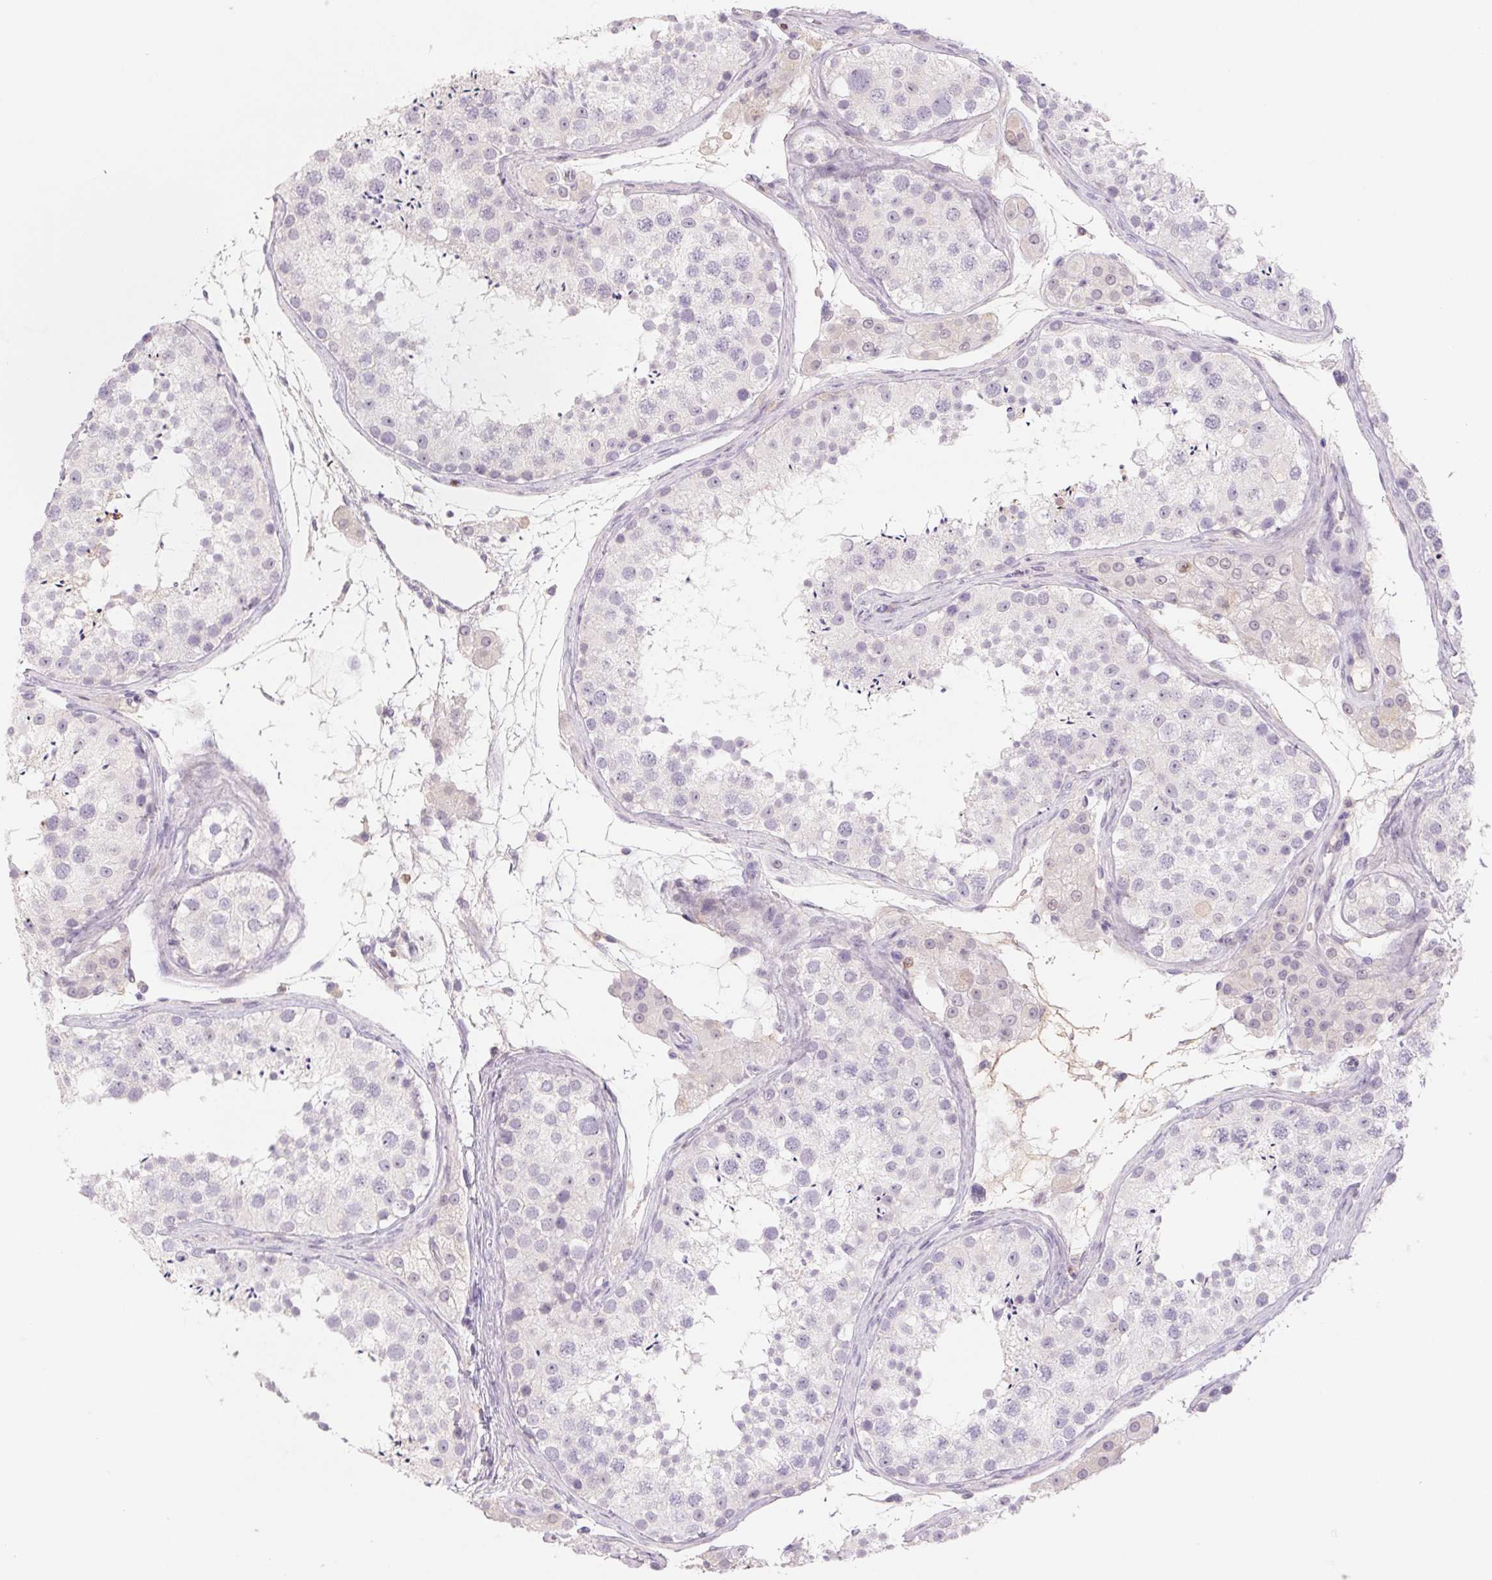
{"staining": {"intensity": "negative", "quantity": "none", "location": "none"}, "tissue": "testis", "cell_type": "Cells in seminiferous ducts", "image_type": "normal", "snomed": [{"axis": "morphology", "description": "Normal tissue, NOS"}, {"axis": "topography", "description": "Testis"}], "caption": "The micrograph demonstrates no significant expression in cells in seminiferous ducts of testis.", "gene": "KIF26A", "patient": {"sex": "male", "age": 41}}